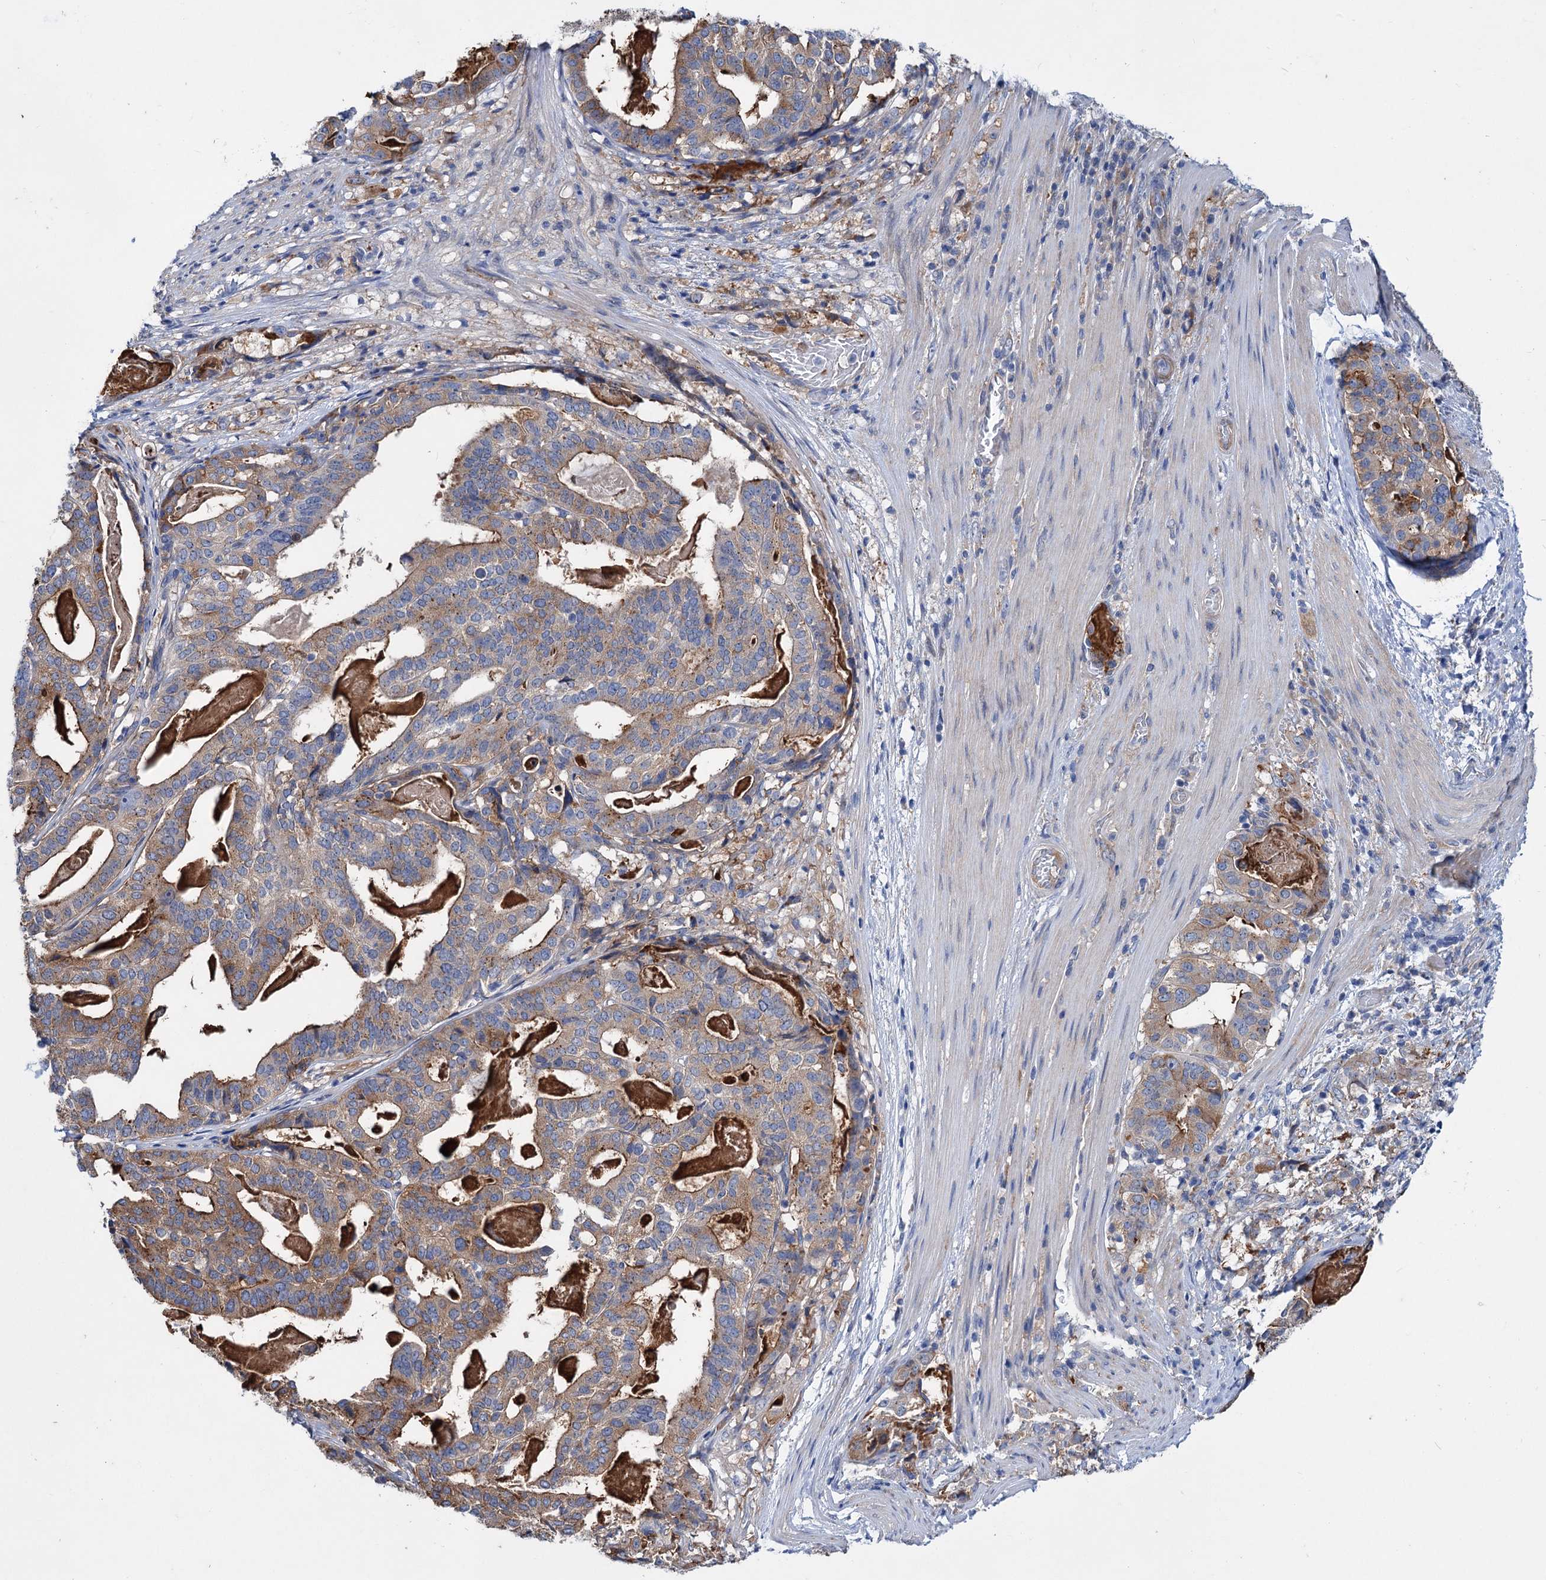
{"staining": {"intensity": "moderate", "quantity": "25%-75%", "location": "cytoplasmic/membranous"}, "tissue": "stomach cancer", "cell_type": "Tumor cells", "image_type": "cancer", "snomed": [{"axis": "morphology", "description": "Adenocarcinoma, NOS"}, {"axis": "topography", "description": "Stomach"}], "caption": "Stomach cancer stained for a protein reveals moderate cytoplasmic/membranous positivity in tumor cells.", "gene": "TRIM55", "patient": {"sex": "male", "age": 48}}